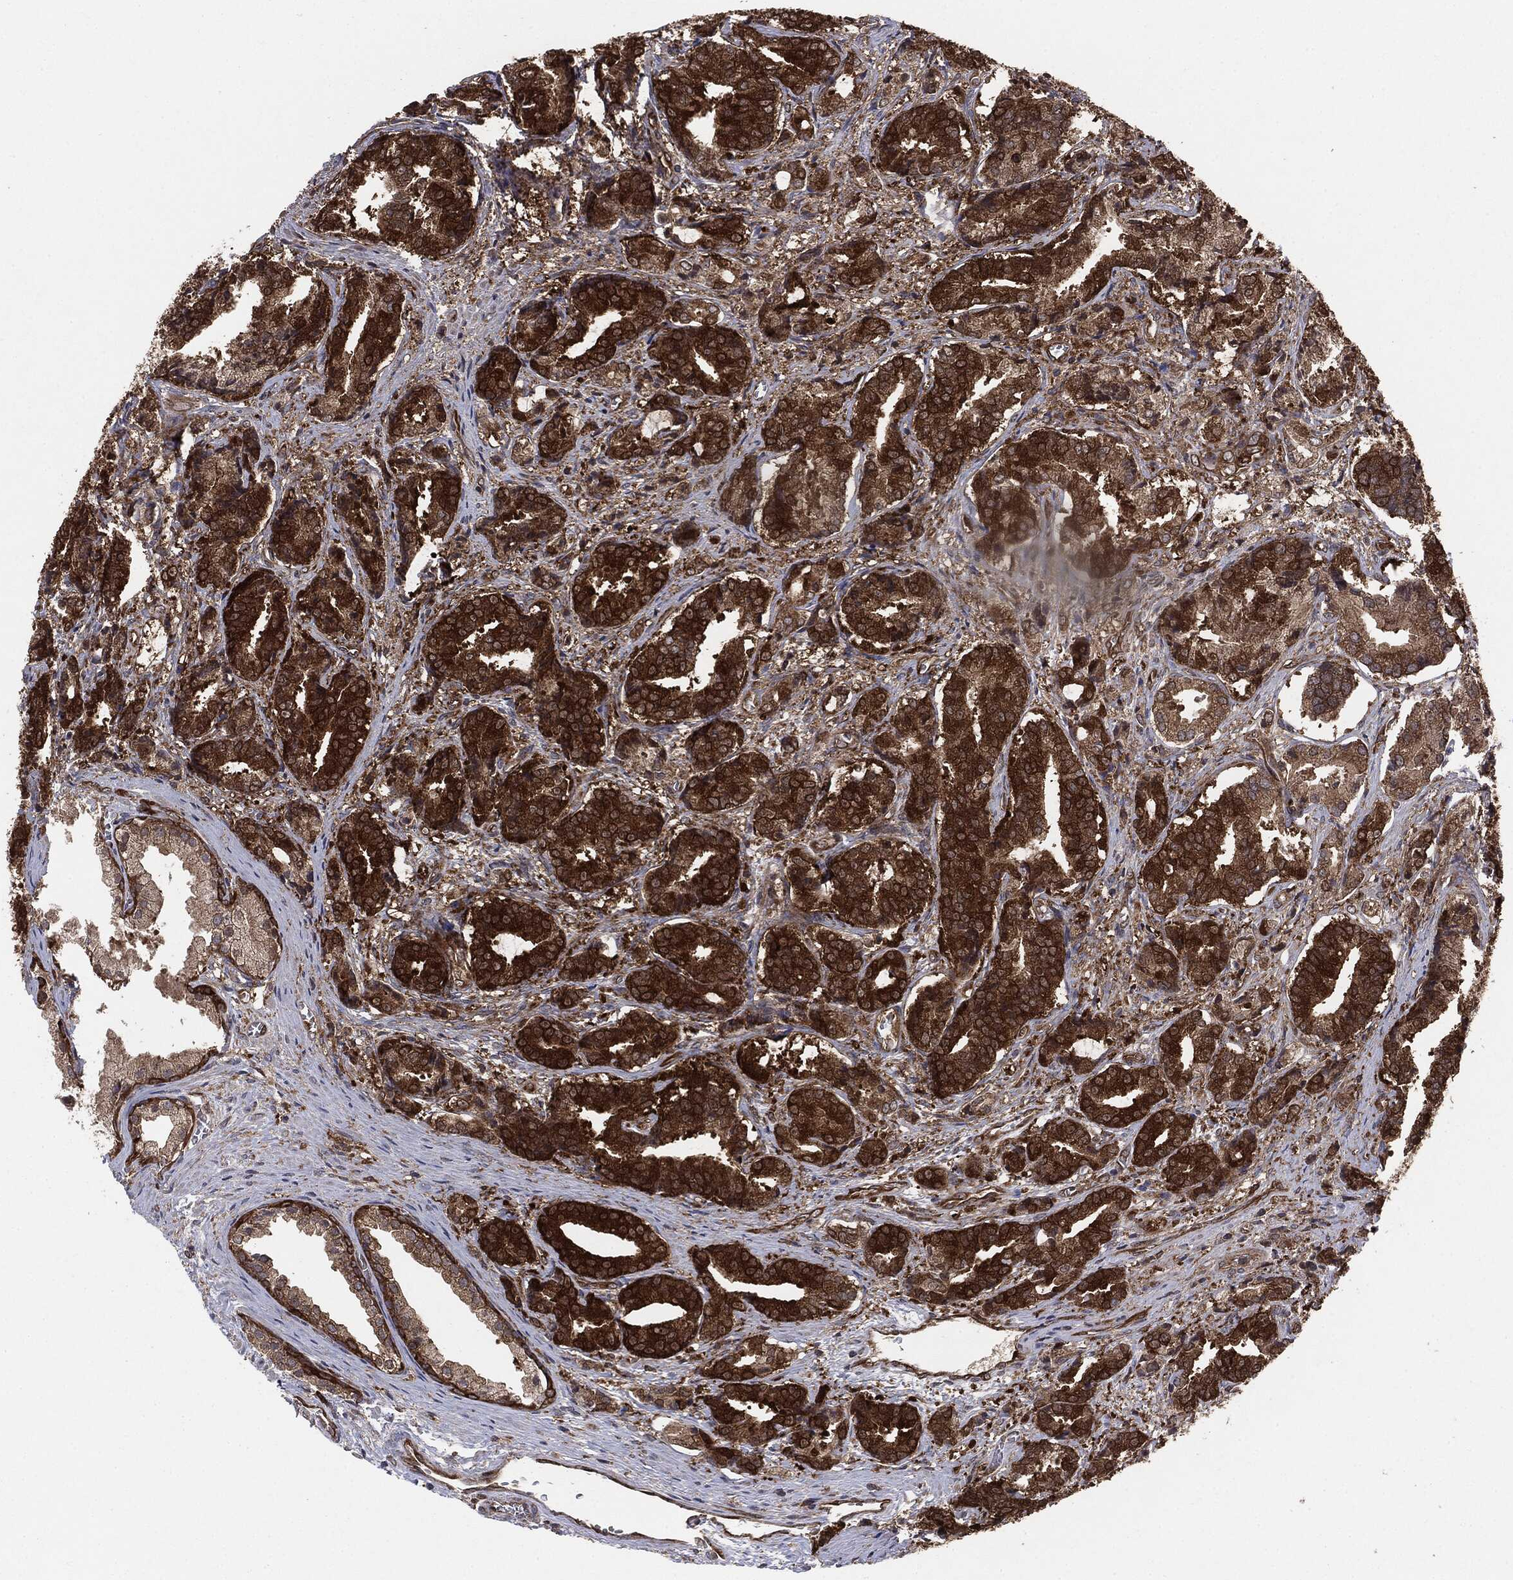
{"staining": {"intensity": "strong", "quantity": ">75%", "location": "cytoplasmic/membranous"}, "tissue": "prostate cancer", "cell_type": "Tumor cells", "image_type": "cancer", "snomed": [{"axis": "morphology", "description": "Adenocarcinoma, High grade"}, {"axis": "topography", "description": "Prostate and seminal vesicle, NOS"}], "caption": "Tumor cells exhibit strong cytoplasmic/membranous expression in about >75% of cells in prostate cancer. The staining was performed using DAB to visualize the protein expression in brown, while the nuclei were stained in blue with hematoxylin (Magnification: 20x).", "gene": "NME1", "patient": {"sex": "male", "age": 61}}